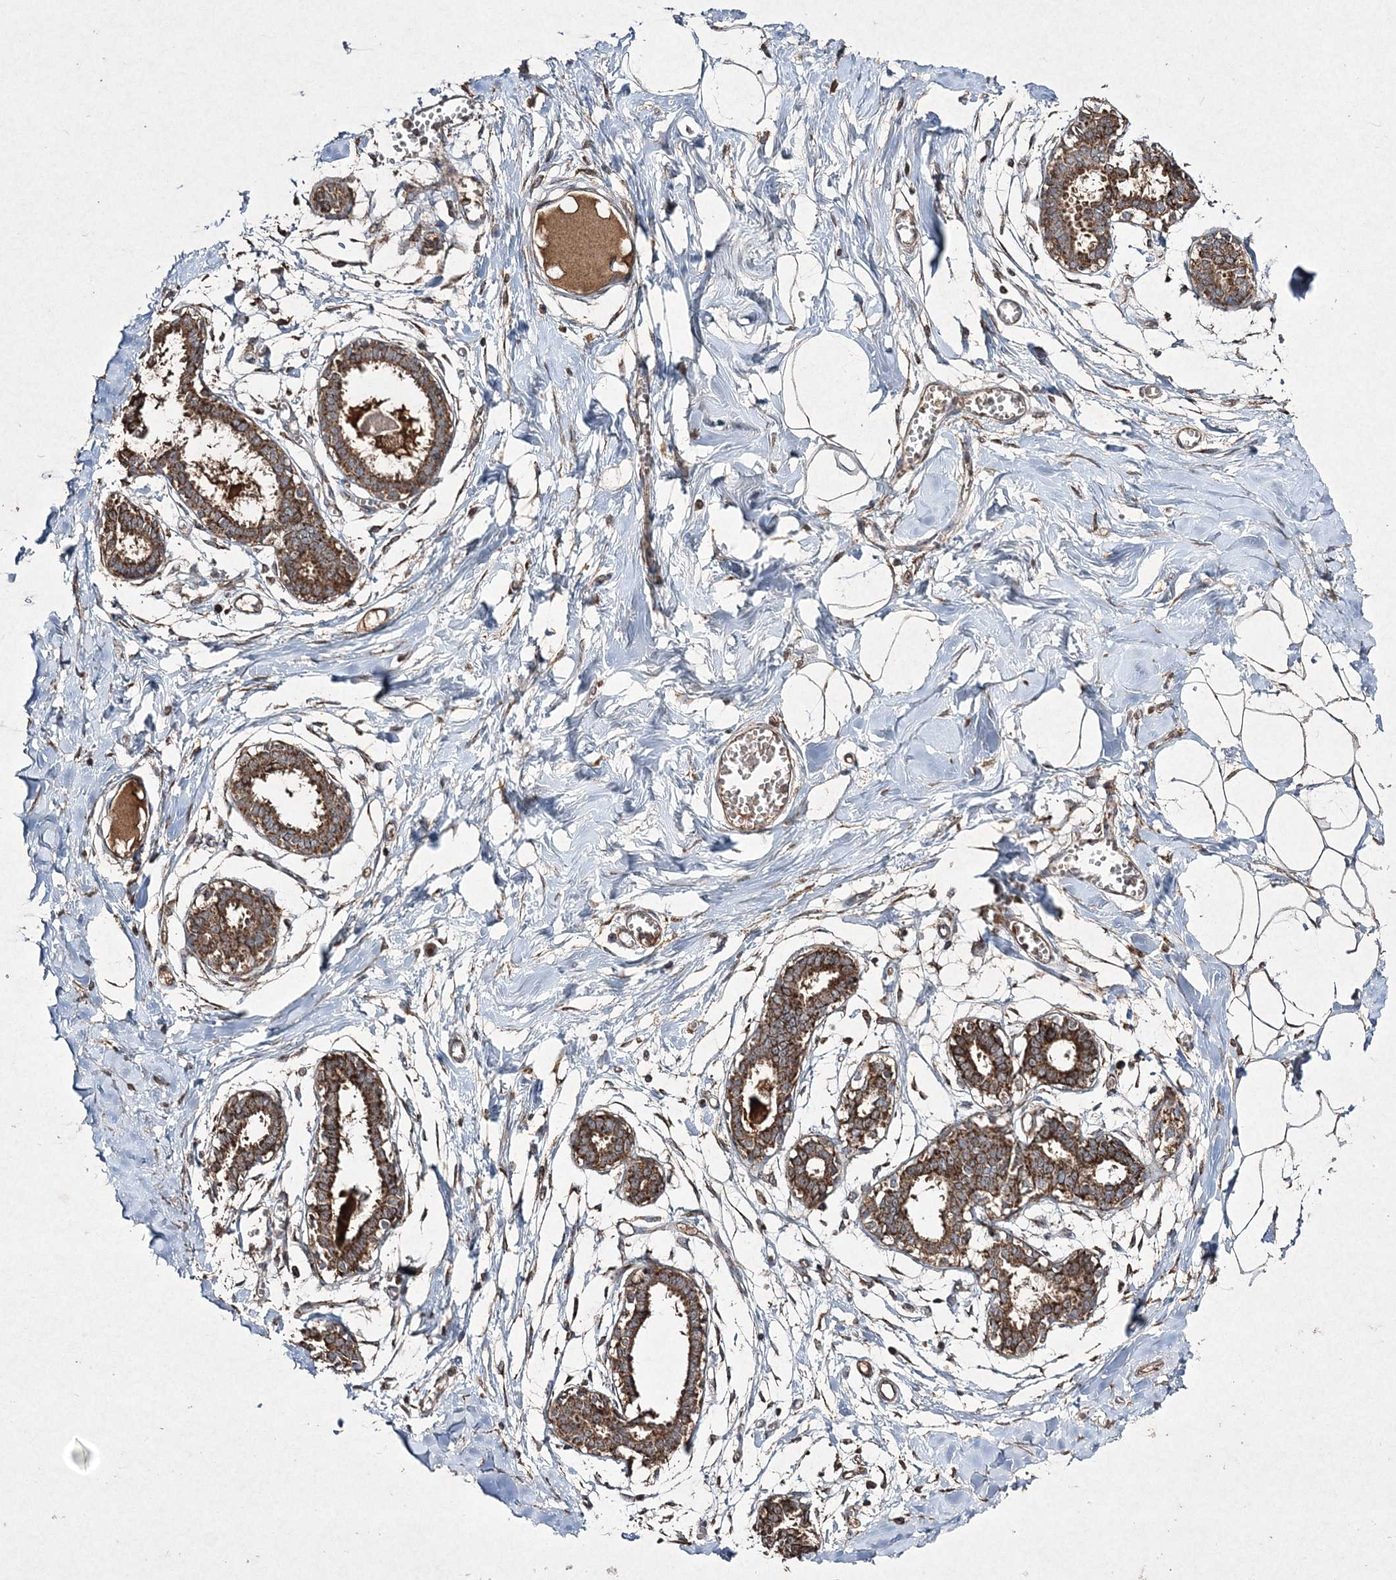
{"staining": {"intensity": "moderate", "quantity": "25%-75%", "location": "cytoplasmic/membranous"}, "tissue": "breast", "cell_type": "Adipocytes", "image_type": "normal", "snomed": [{"axis": "morphology", "description": "Normal tissue, NOS"}, {"axis": "topography", "description": "Breast"}], "caption": "DAB immunohistochemical staining of normal breast demonstrates moderate cytoplasmic/membranous protein expression in approximately 25%-75% of adipocytes.", "gene": "GRSF1", "patient": {"sex": "female", "age": 27}}